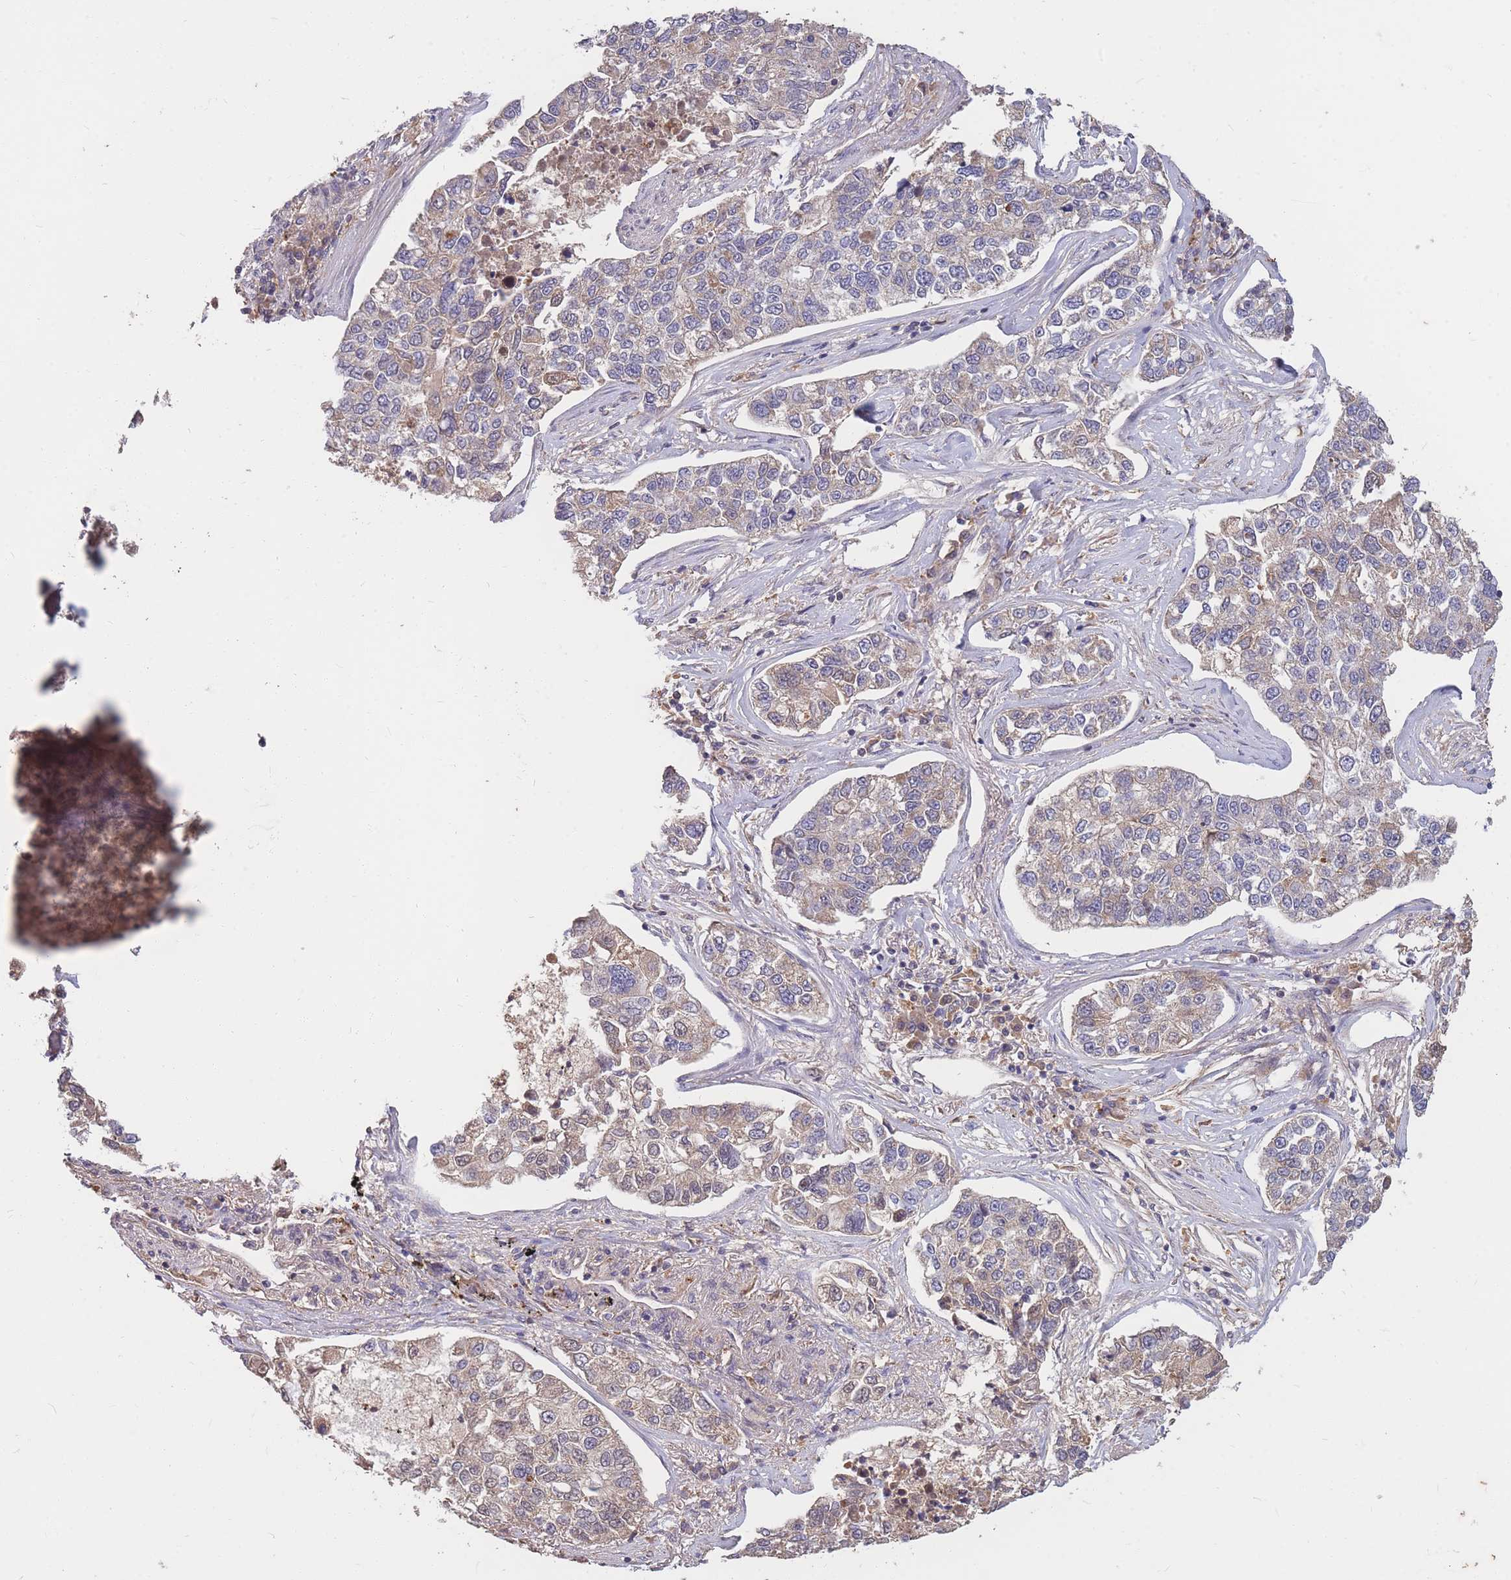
{"staining": {"intensity": "weak", "quantity": "25%-75%", "location": "cytoplasmic/membranous"}, "tissue": "lung cancer", "cell_type": "Tumor cells", "image_type": "cancer", "snomed": [{"axis": "morphology", "description": "Adenocarcinoma, NOS"}, {"axis": "topography", "description": "Lung"}], "caption": "The micrograph displays a brown stain indicating the presence of a protein in the cytoplasmic/membranous of tumor cells in adenocarcinoma (lung). The staining was performed using DAB (3,3'-diaminobenzidine), with brown indicating positive protein expression. Nuclei are stained blue with hematoxylin.", "gene": "PTPMT1", "patient": {"sex": "male", "age": 49}}